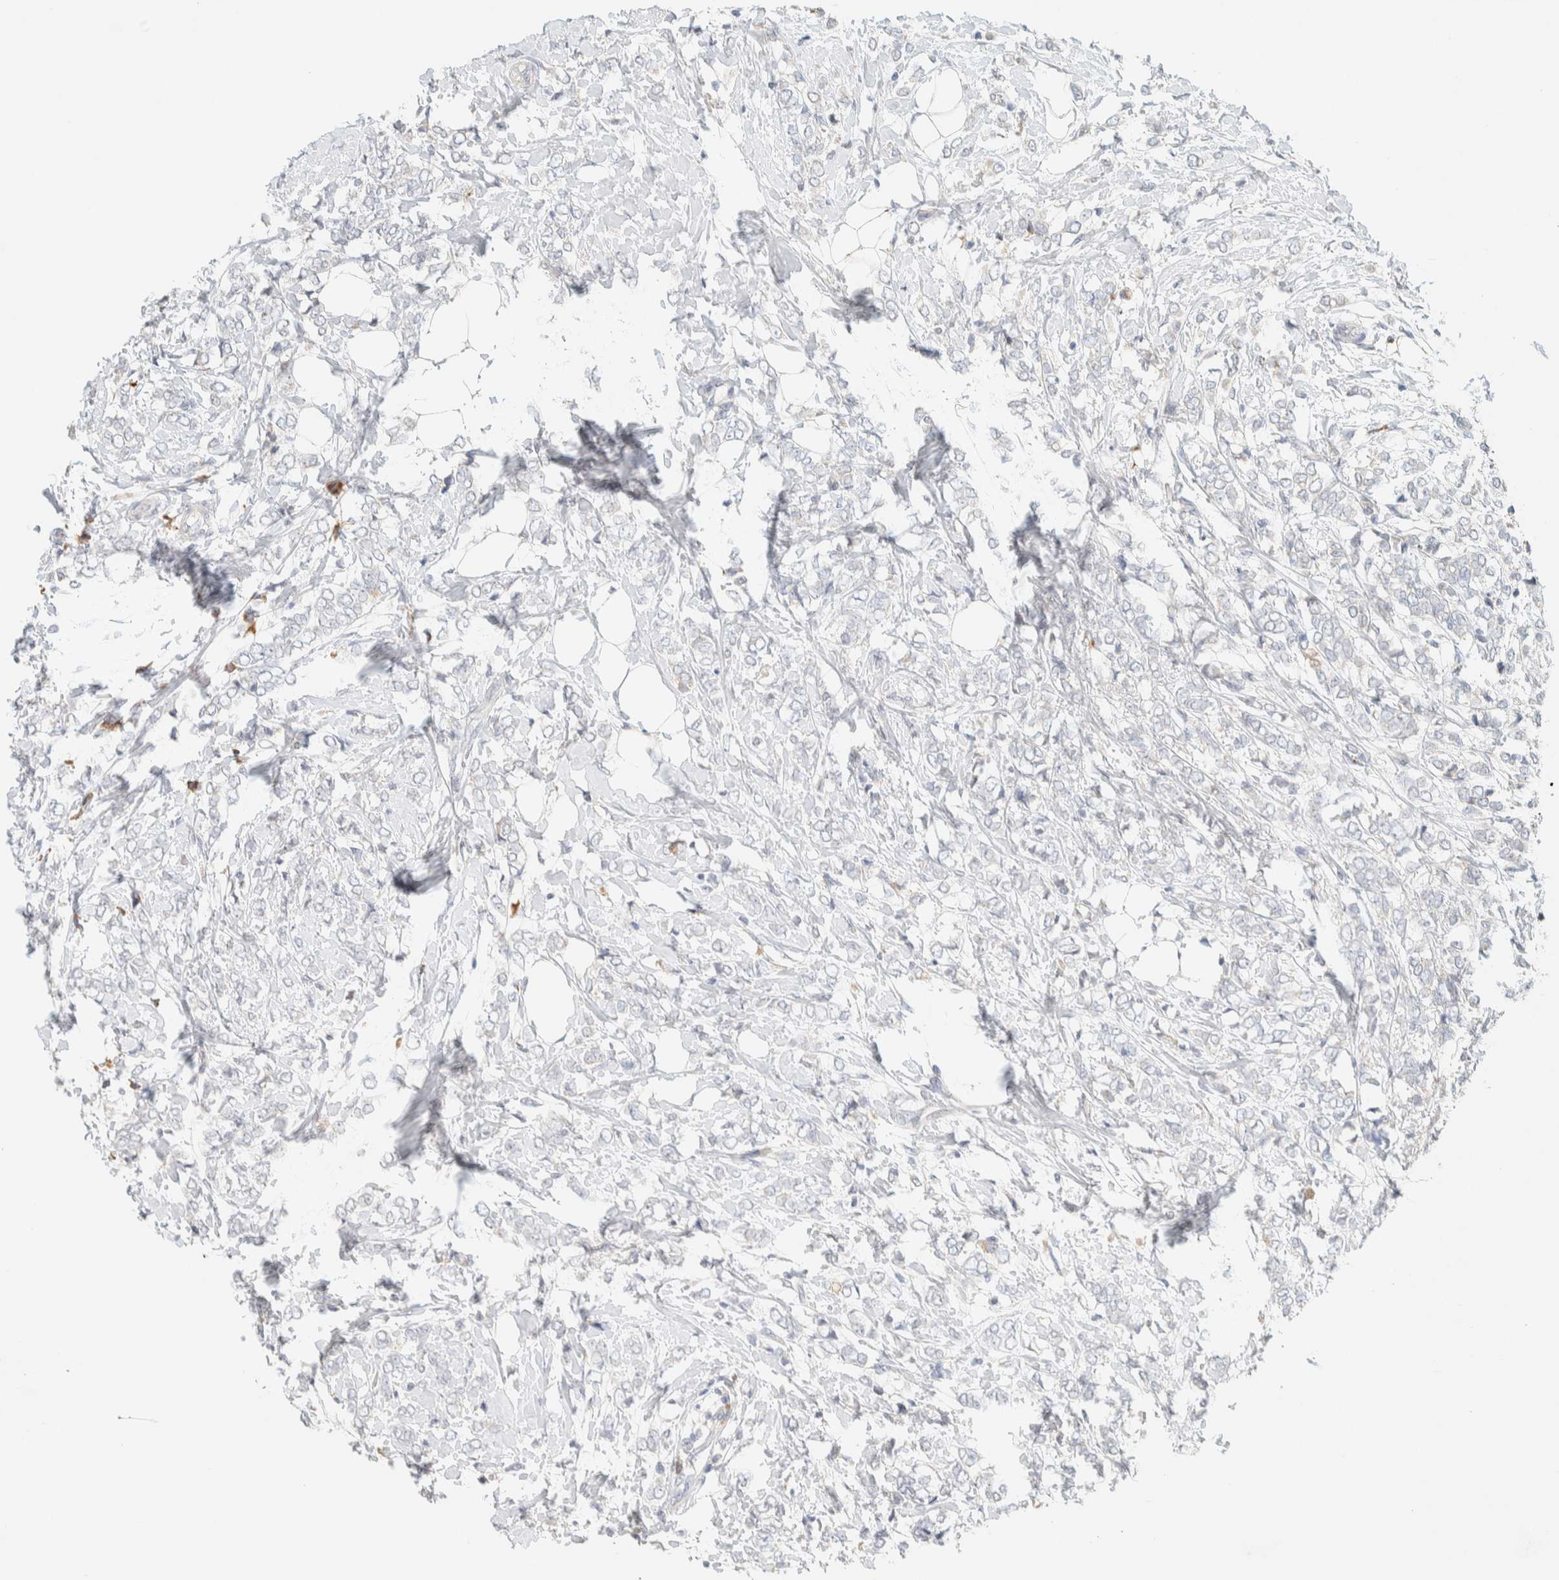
{"staining": {"intensity": "negative", "quantity": "none", "location": "none"}, "tissue": "breast cancer", "cell_type": "Tumor cells", "image_type": "cancer", "snomed": [{"axis": "morphology", "description": "Normal tissue, NOS"}, {"axis": "morphology", "description": "Lobular carcinoma"}, {"axis": "topography", "description": "Breast"}], "caption": "Tumor cells are negative for brown protein staining in breast cancer. (DAB (3,3'-diaminobenzidine) immunohistochemistry (IHC), high magnification).", "gene": "TTC3", "patient": {"sex": "female", "age": 47}}